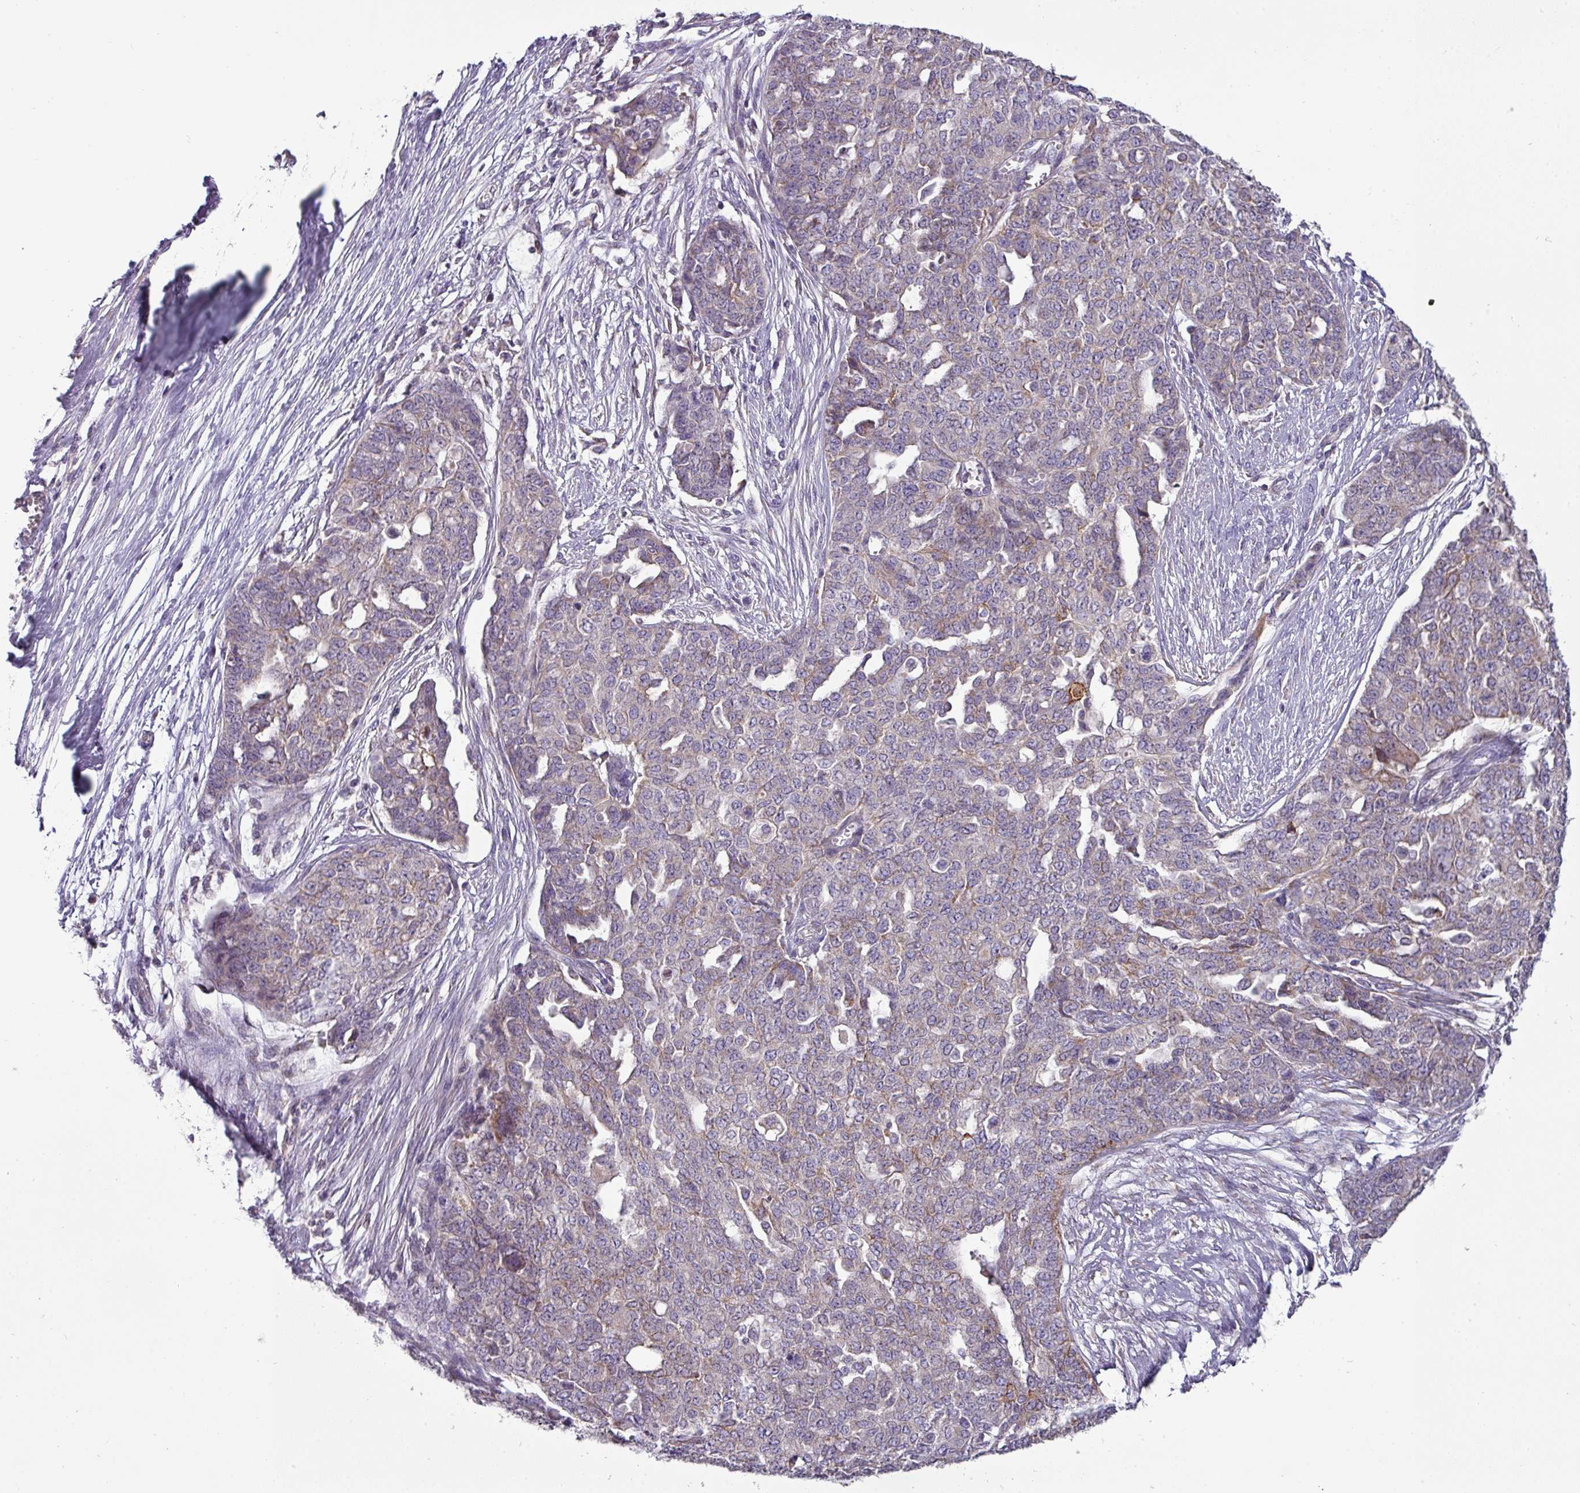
{"staining": {"intensity": "weak", "quantity": "<25%", "location": "cytoplasmic/membranous"}, "tissue": "ovarian cancer", "cell_type": "Tumor cells", "image_type": "cancer", "snomed": [{"axis": "morphology", "description": "Cystadenocarcinoma, serous, NOS"}, {"axis": "topography", "description": "Soft tissue"}, {"axis": "topography", "description": "Ovary"}], "caption": "Tumor cells show no significant staining in ovarian serous cystadenocarcinoma.", "gene": "TRAPPC1", "patient": {"sex": "female", "age": 57}}